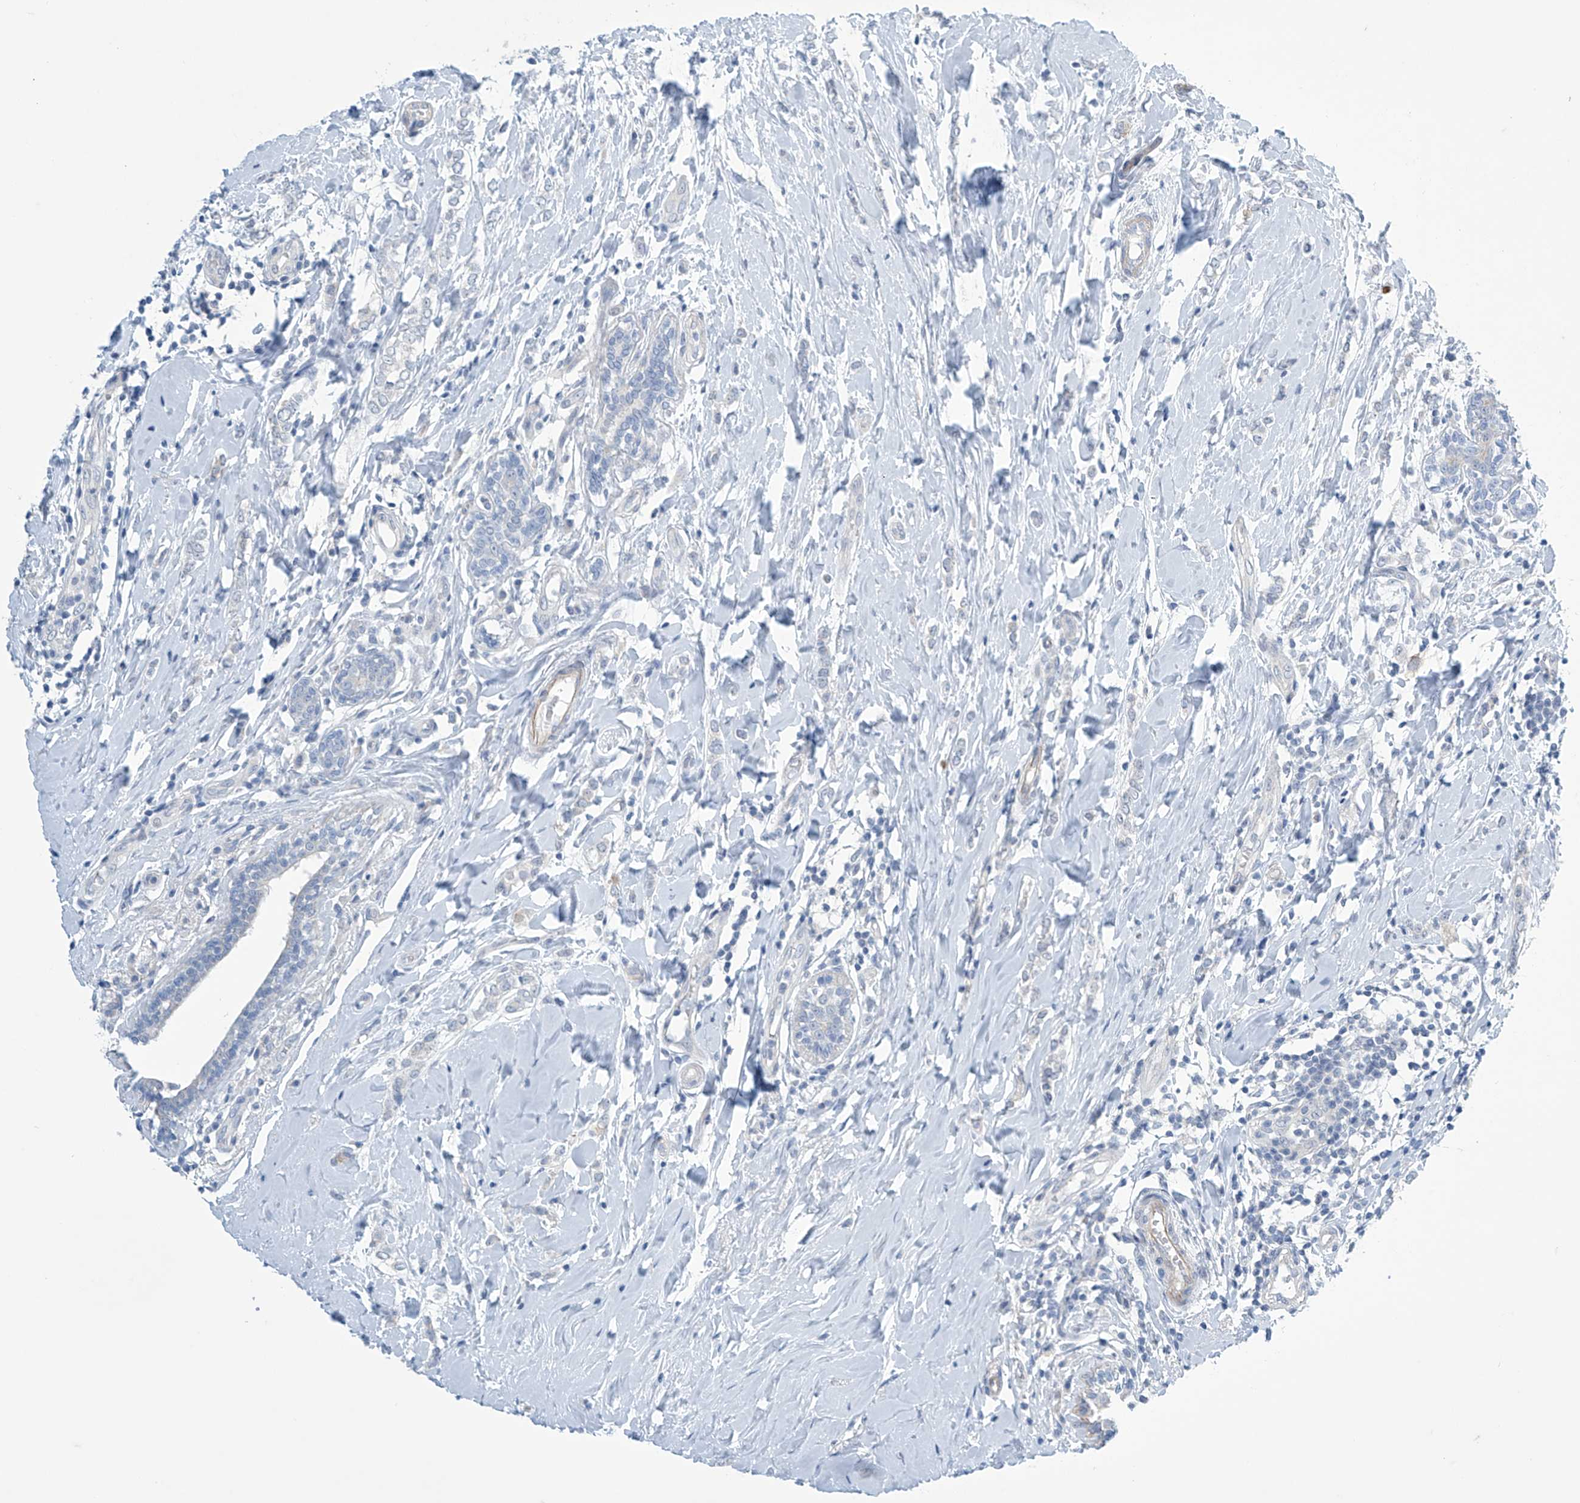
{"staining": {"intensity": "negative", "quantity": "none", "location": "none"}, "tissue": "breast cancer", "cell_type": "Tumor cells", "image_type": "cancer", "snomed": [{"axis": "morphology", "description": "Normal tissue, NOS"}, {"axis": "morphology", "description": "Lobular carcinoma"}, {"axis": "topography", "description": "Breast"}], "caption": "Tumor cells show no significant protein expression in lobular carcinoma (breast).", "gene": "SLC35A5", "patient": {"sex": "female", "age": 47}}